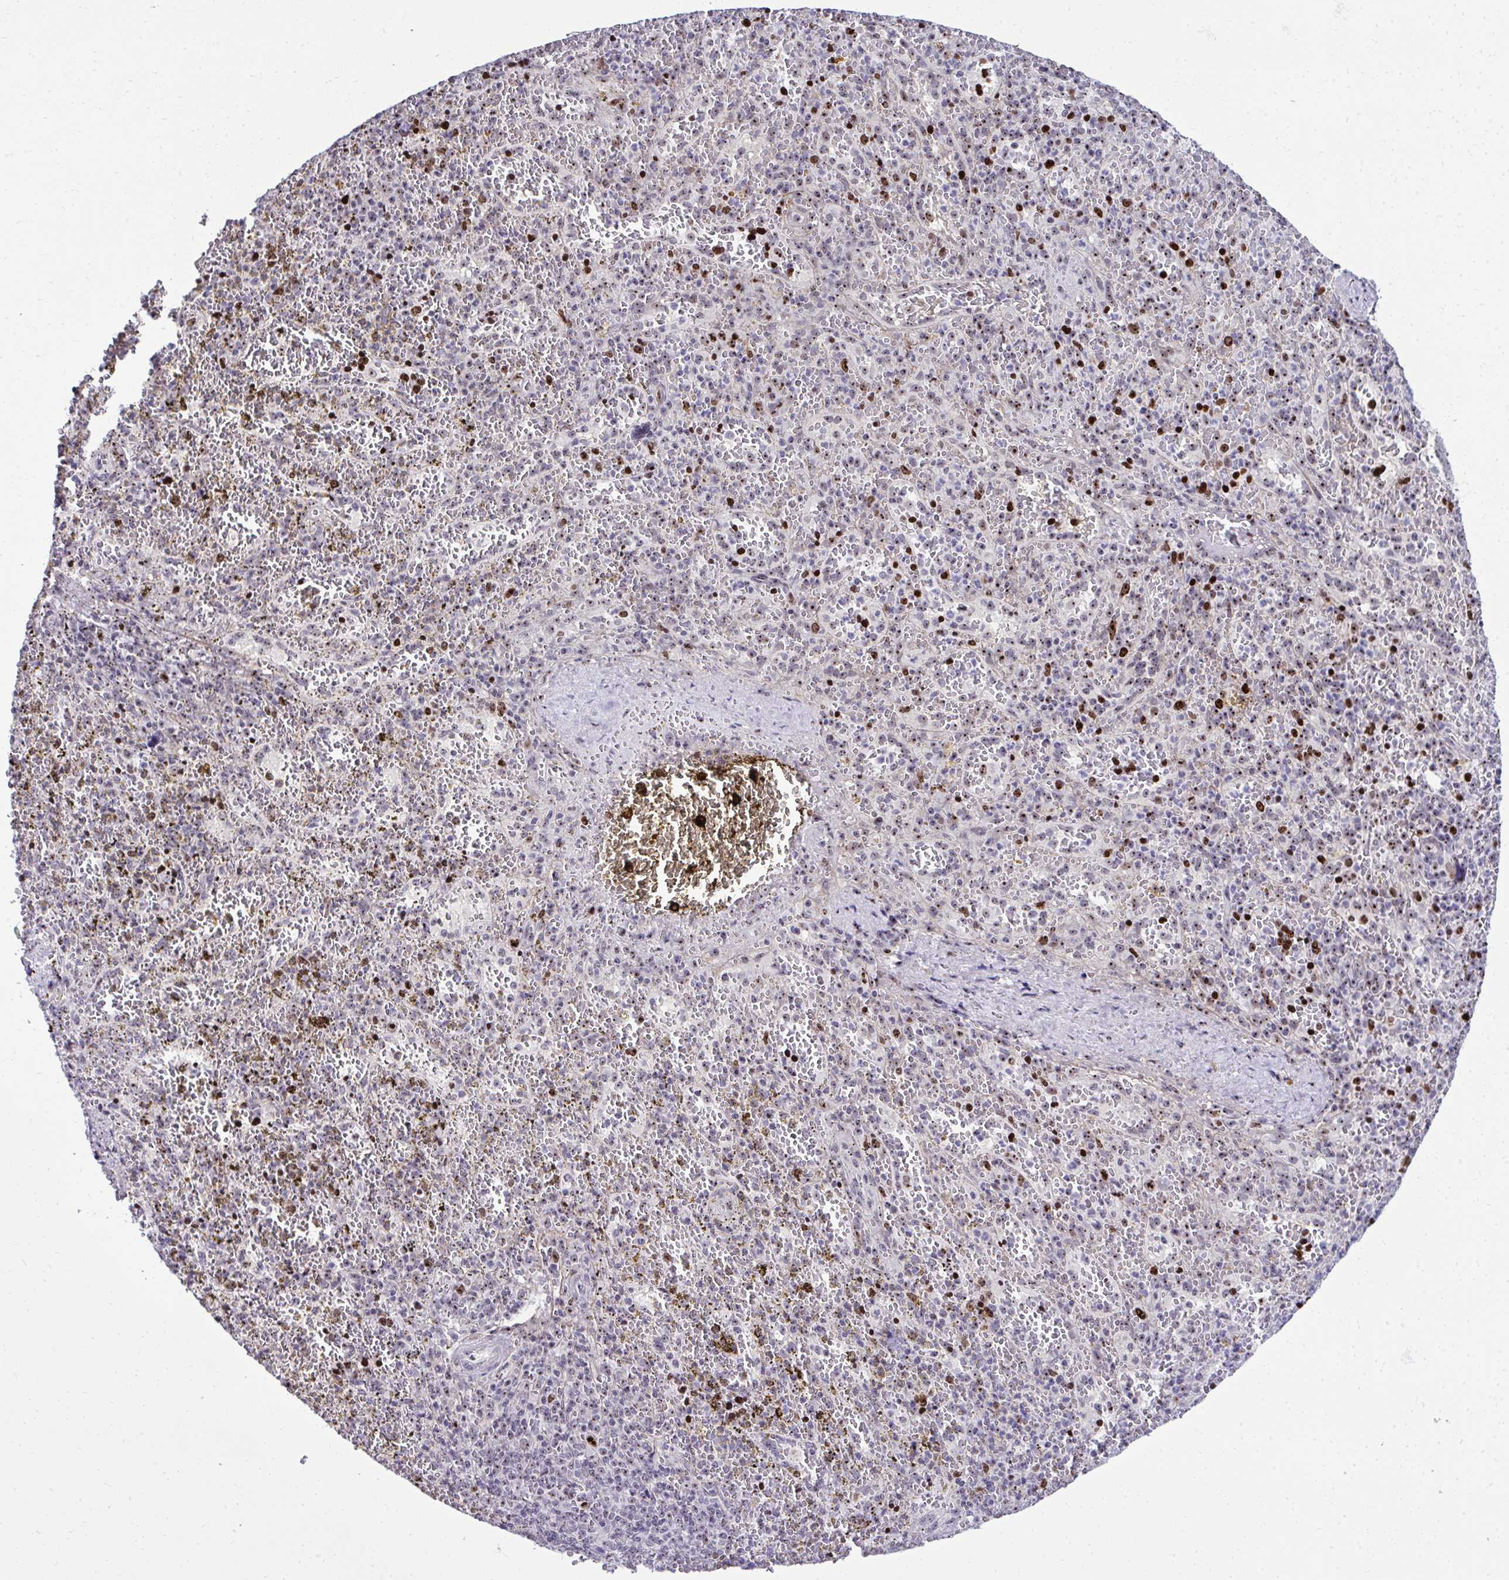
{"staining": {"intensity": "strong", "quantity": "<25%", "location": "nuclear"}, "tissue": "spleen", "cell_type": "Cells in red pulp", "image_type": "normal", "snomed": [{"axis": "morphology", "description": "Normal tissue, NOS"}, {"axis": "topography", "description": "Spleen"}], "caption": "This is a photomicrograph of immunohistochemistry staining of benign spleen, which shows strong positivity in the nuclear of cells in red pulp.", "gene": "CEP72", "patient": {"sex": "female", "age": 50}}